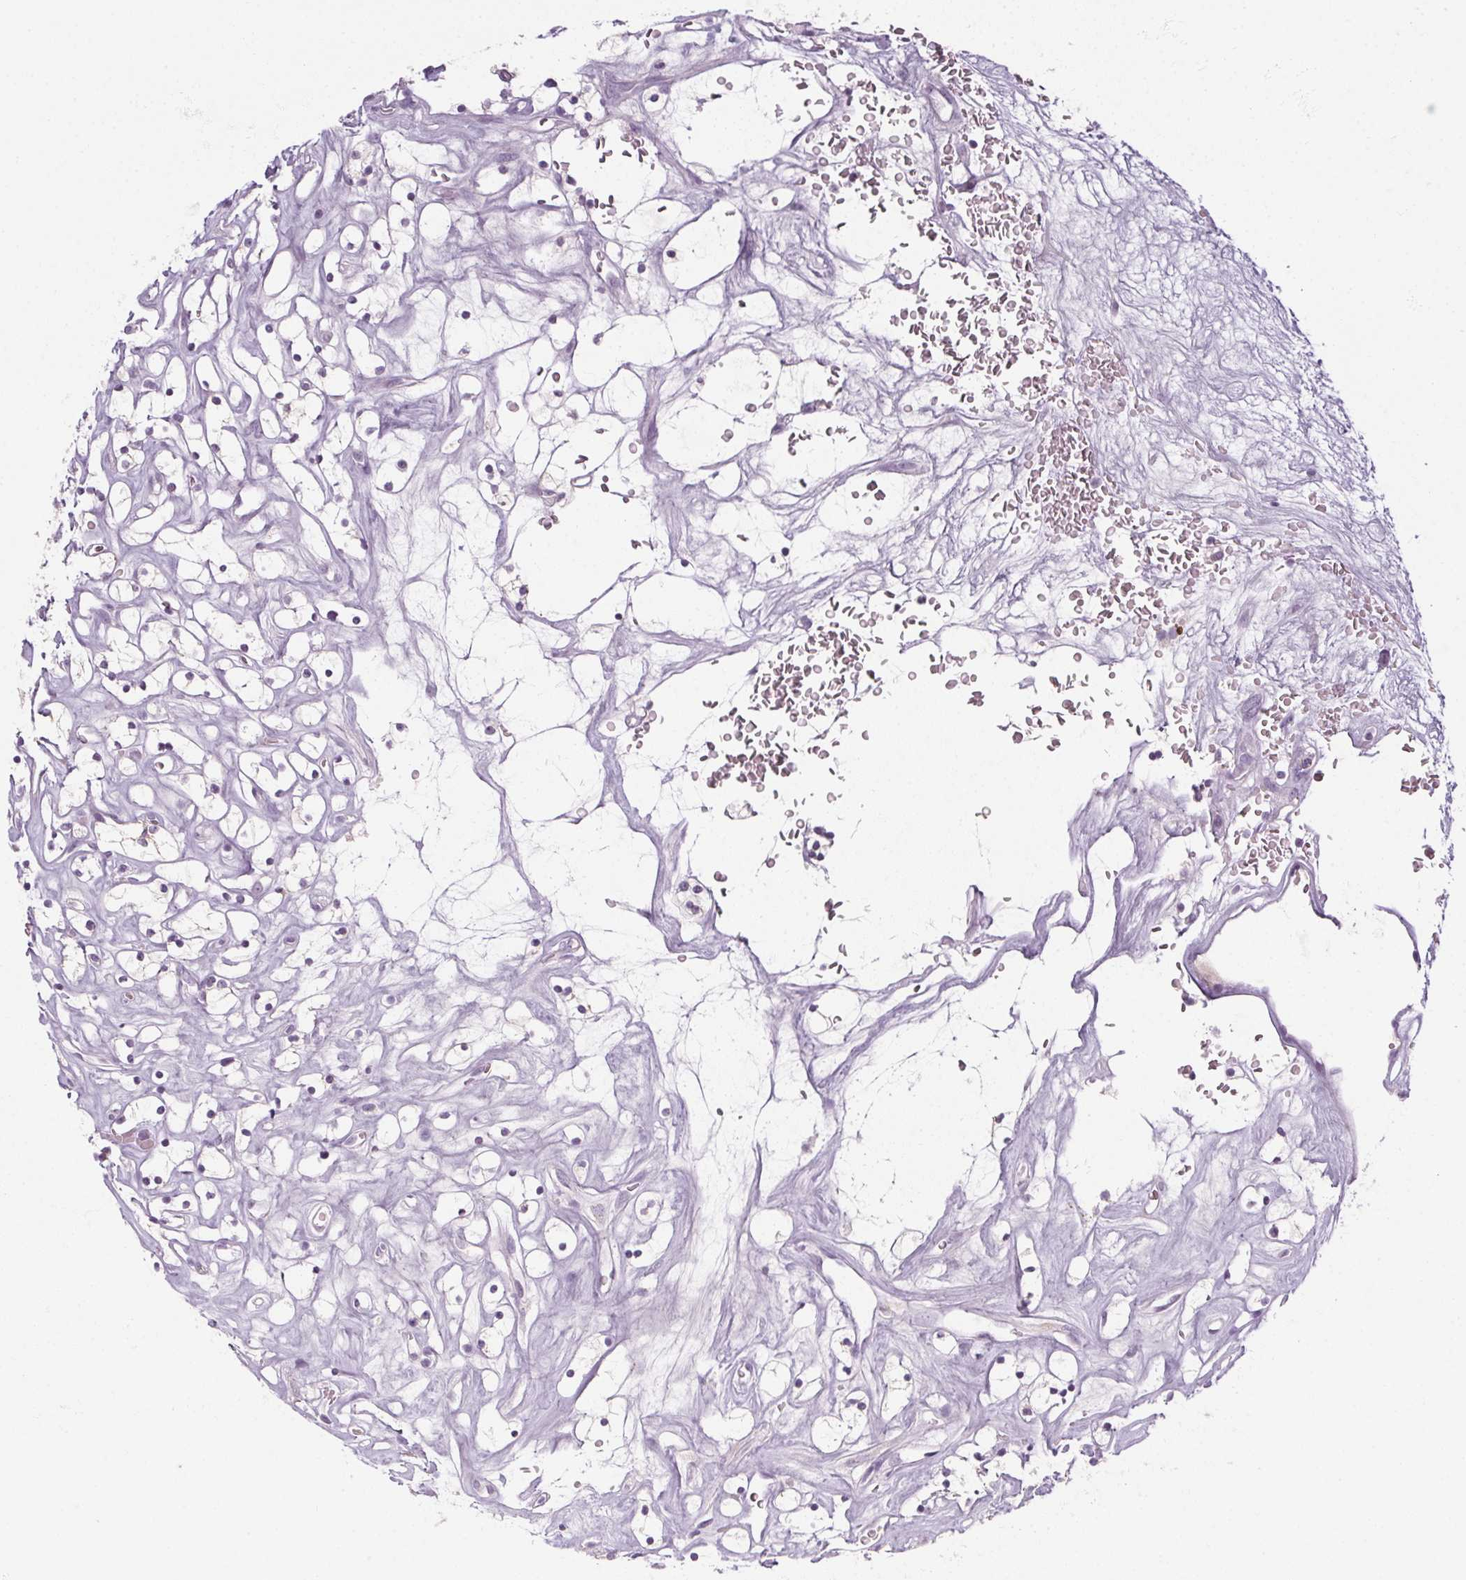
{"staining": {"intensity": "negative", "quantity": "none", "location": "none"}, "tissue": "renal cancer", "cell_type": "Tumor cells", "image_type": "cancer", "snomed": [{"axis": "morphology", "description": "Adenocarcinoma, NOS"}, {"axis": "topography", "description": "Kidney"}], "caption": "Photomicrograph shows no protein staining in tumor cells of adenocarcinoma (renal) tissue.", "gene": "TMEM72", "patient": {"sex": "female", "age": 64}}